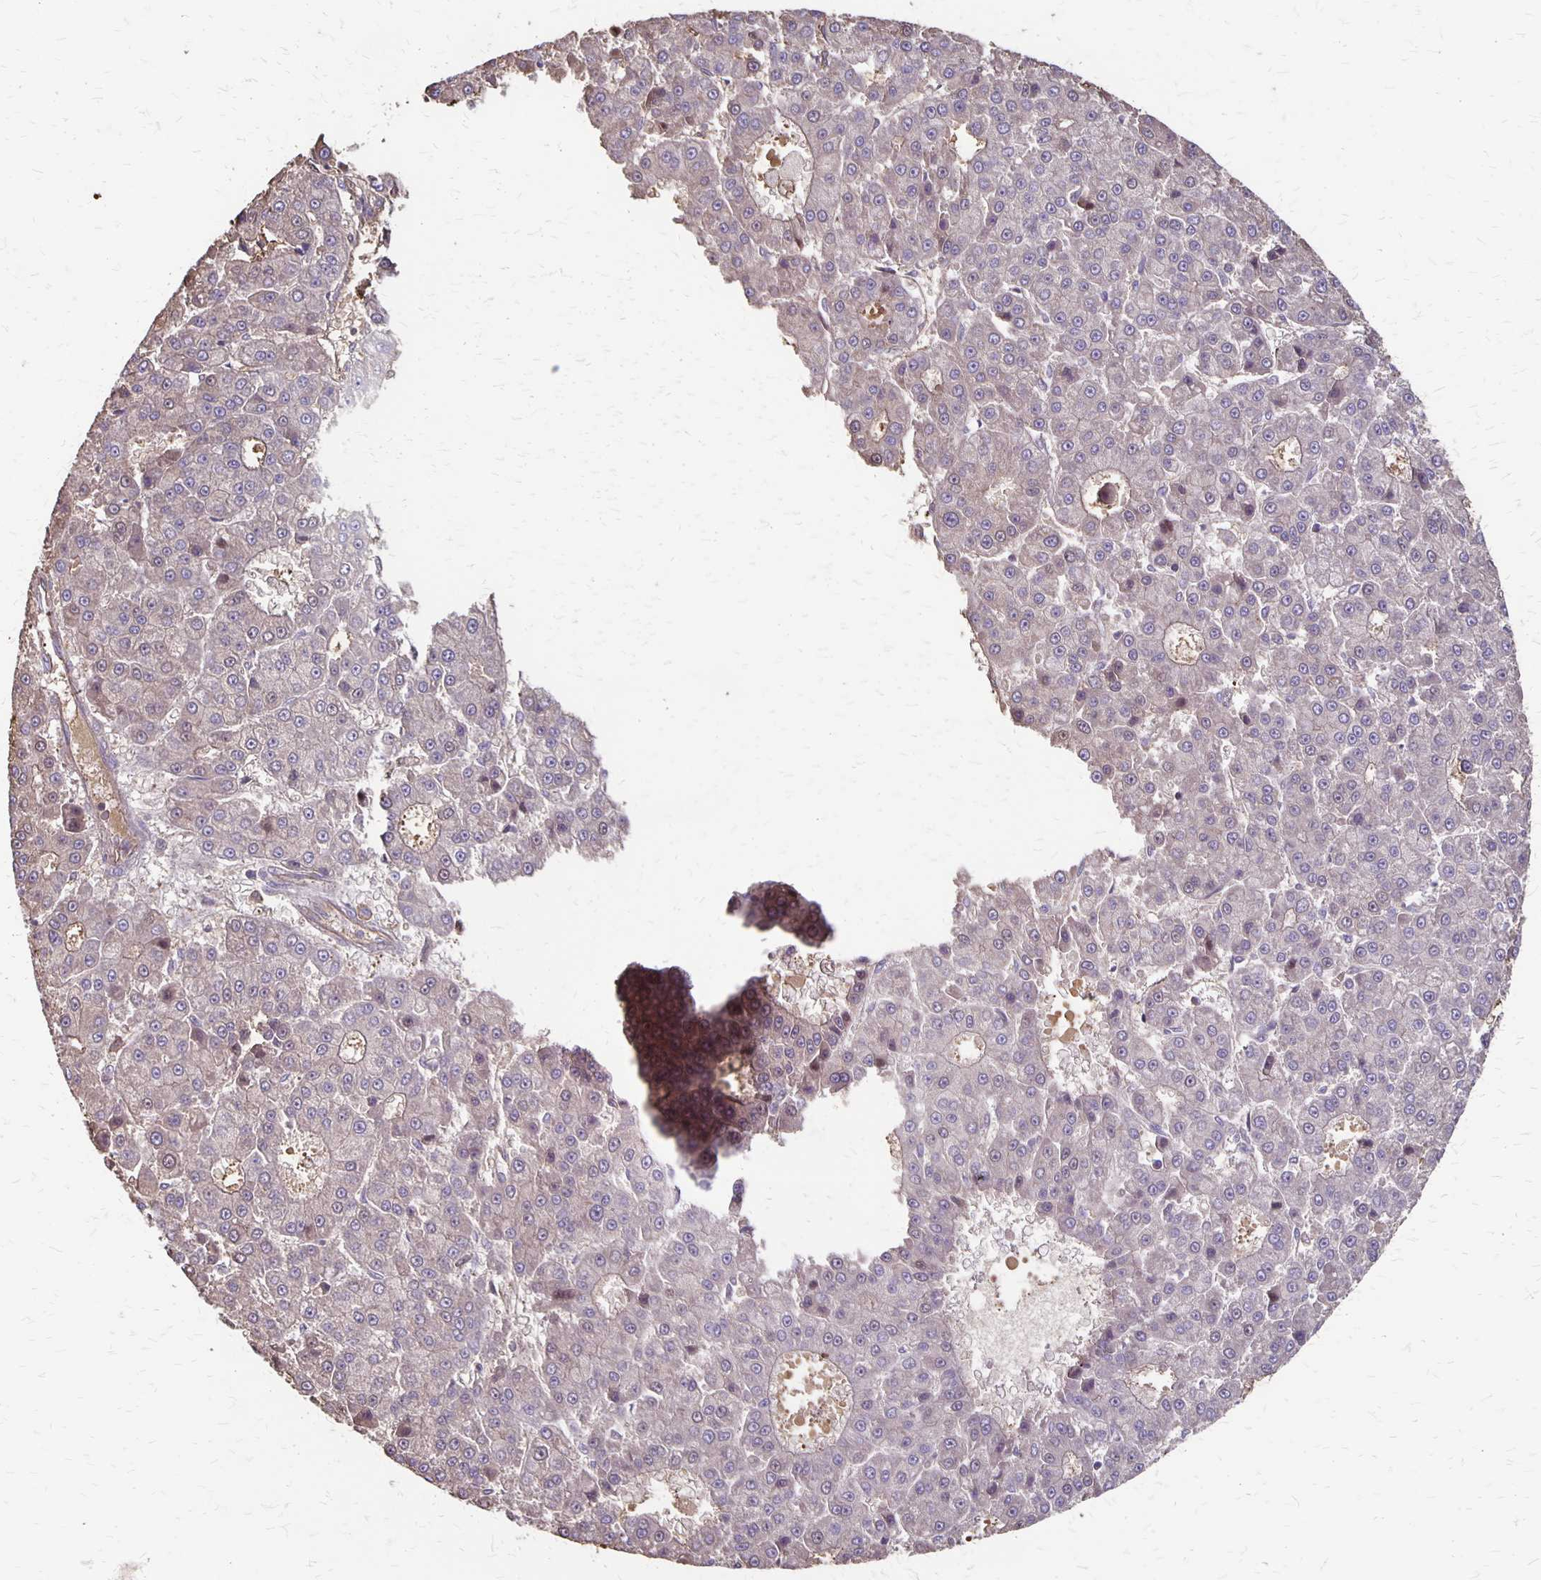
{"staining": {"intensity": "negative", "quantity": "none", "location": "none"}, "tissue": "liver cancer", "cell_type": "Tumor cells", "image_type": "cancer", "snomed": [{"axis": "morphology", "description": "Carcinoma, Hepatocellular, NOS"}, {"axis": "topography", "description": "Liver"}], "caption": "Tumor cells show no significant expression in liver cancer.", "gene": "PROM2", "patient": {"sex": "male", "age": 70}}